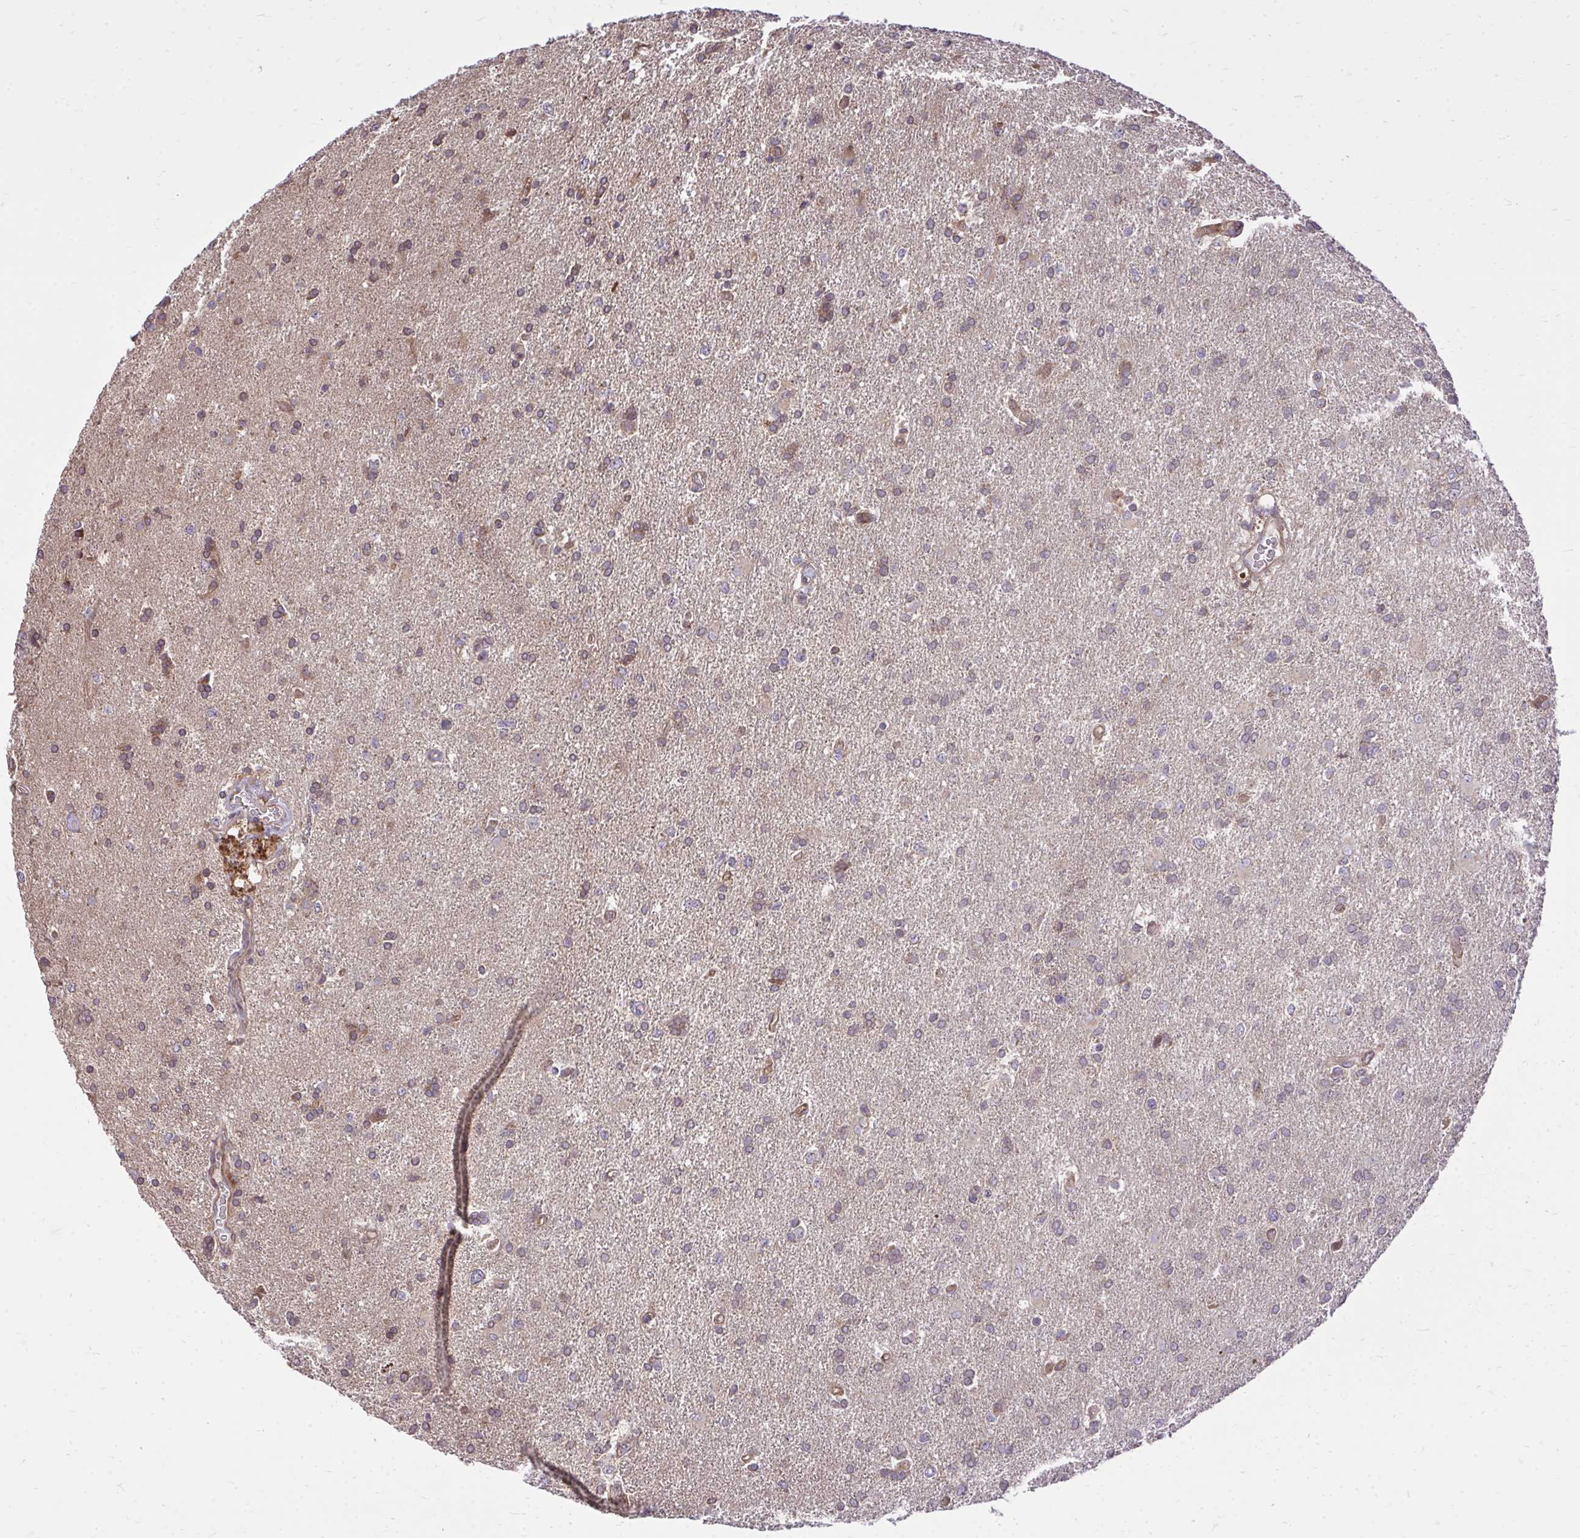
{"staining": {"intensity": "negative", "quantity": "none", "location": "none"}, "tissue": "glioma", "cell_type": "Tumor cells", "image_type": "cancer", "snomed": [{"axis": "morphology", "description": "Glioma, malignant, High grade"}, {"axis": "topography", "description": "Brain"}], "caption": "Immunohistochemistry (IHC) of human glioma displays no staining in tumor cells.", "gene": "SLC7A5", "patient": {"sex": "male", "age": 68}}